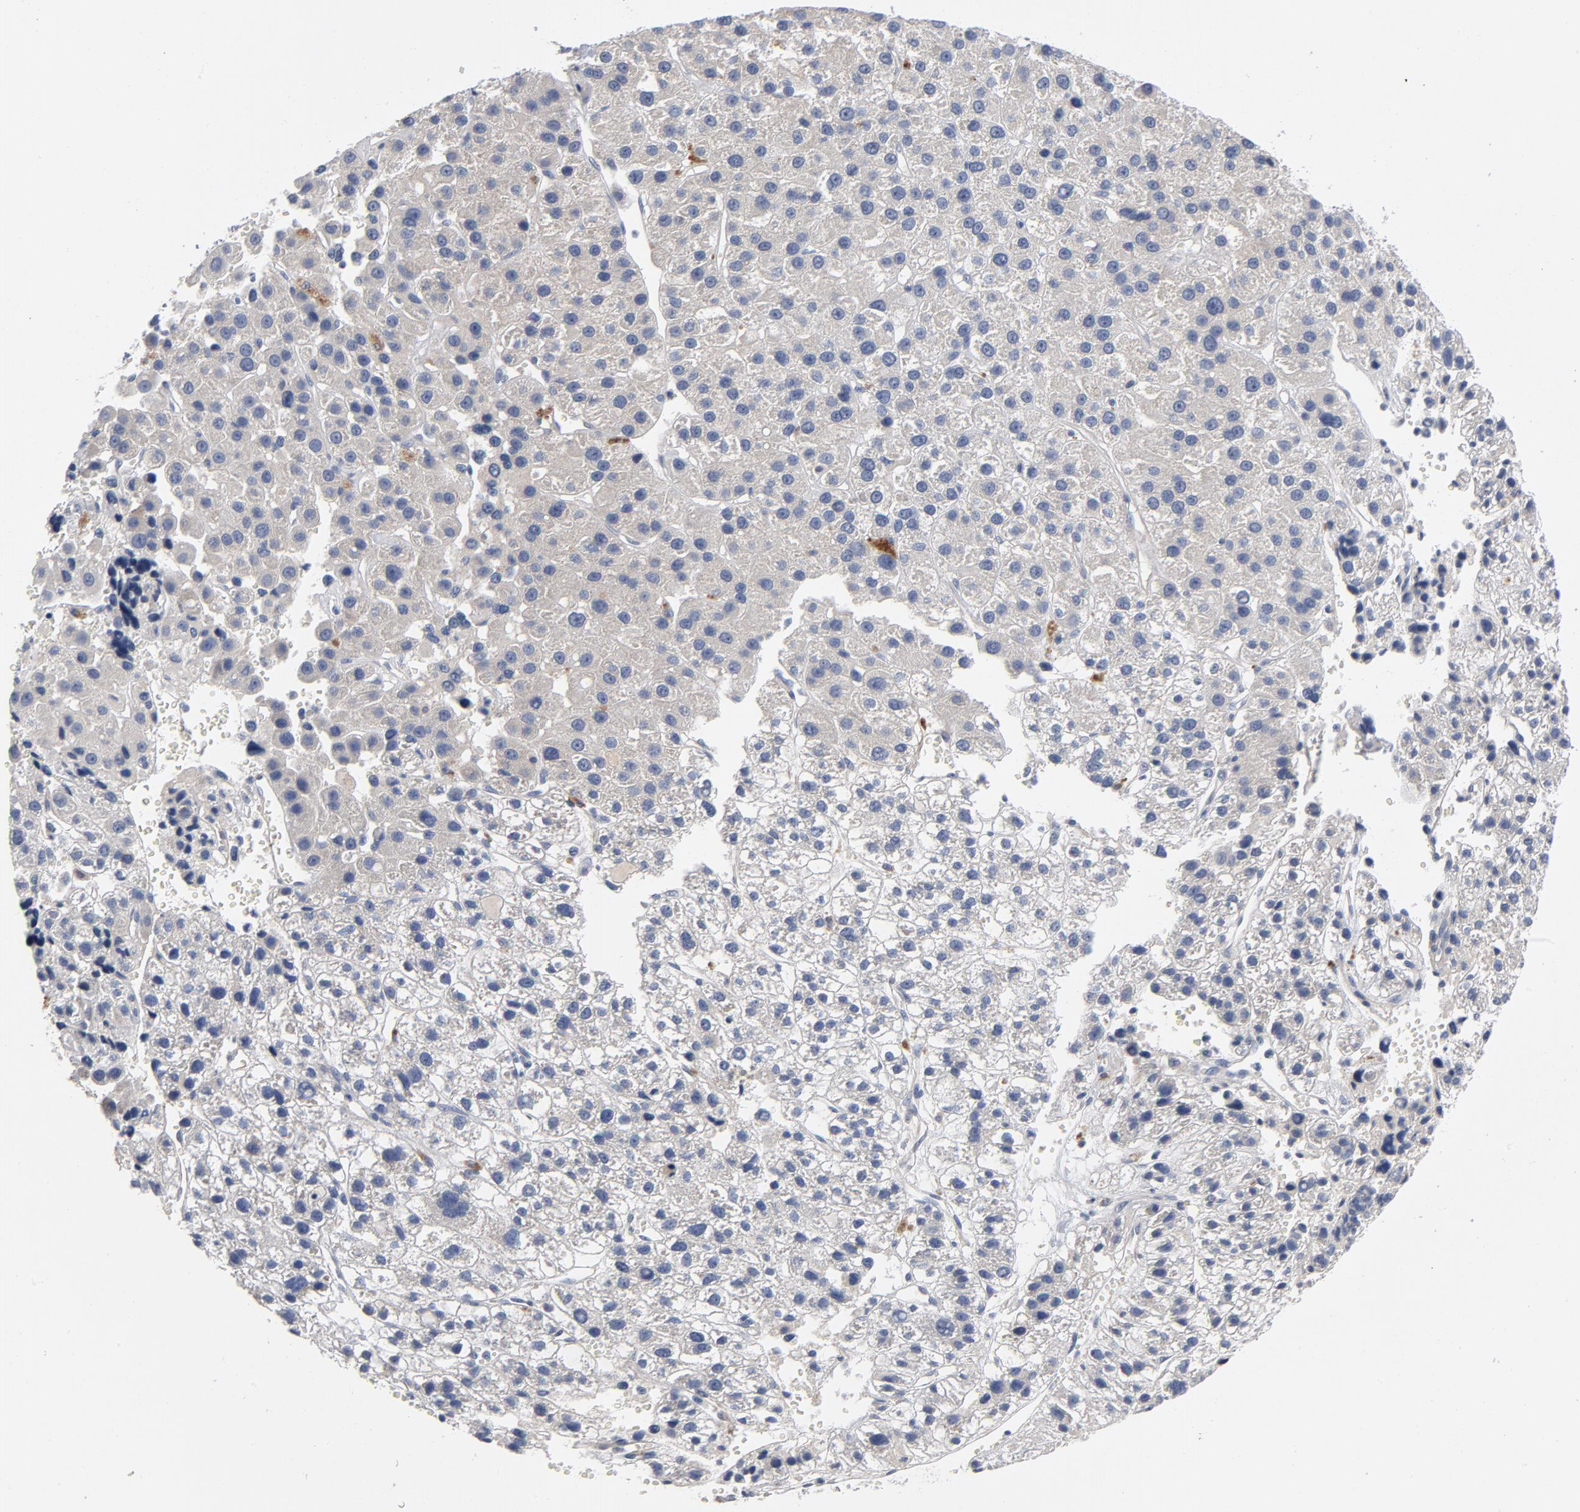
{"staining": {"intensity": "weak", "quantity": "25%-75%", "location": "cytoplasmic/membranous"}, "tissue": "liver cancer", "cell_type": "Tumor cells", "image_type": "cancer", "snomed": [{"axis": "morphology", "description": "Carcinoma, Hepatocellular, NOS"}, {"axis": "topography", "description": "Liver"}], "caption": "Liver cancer stained with a protein marker displays weak staining in tumor cells.", "gene": "CCDC134", "patient": {"sex": "female", "age": 85}}